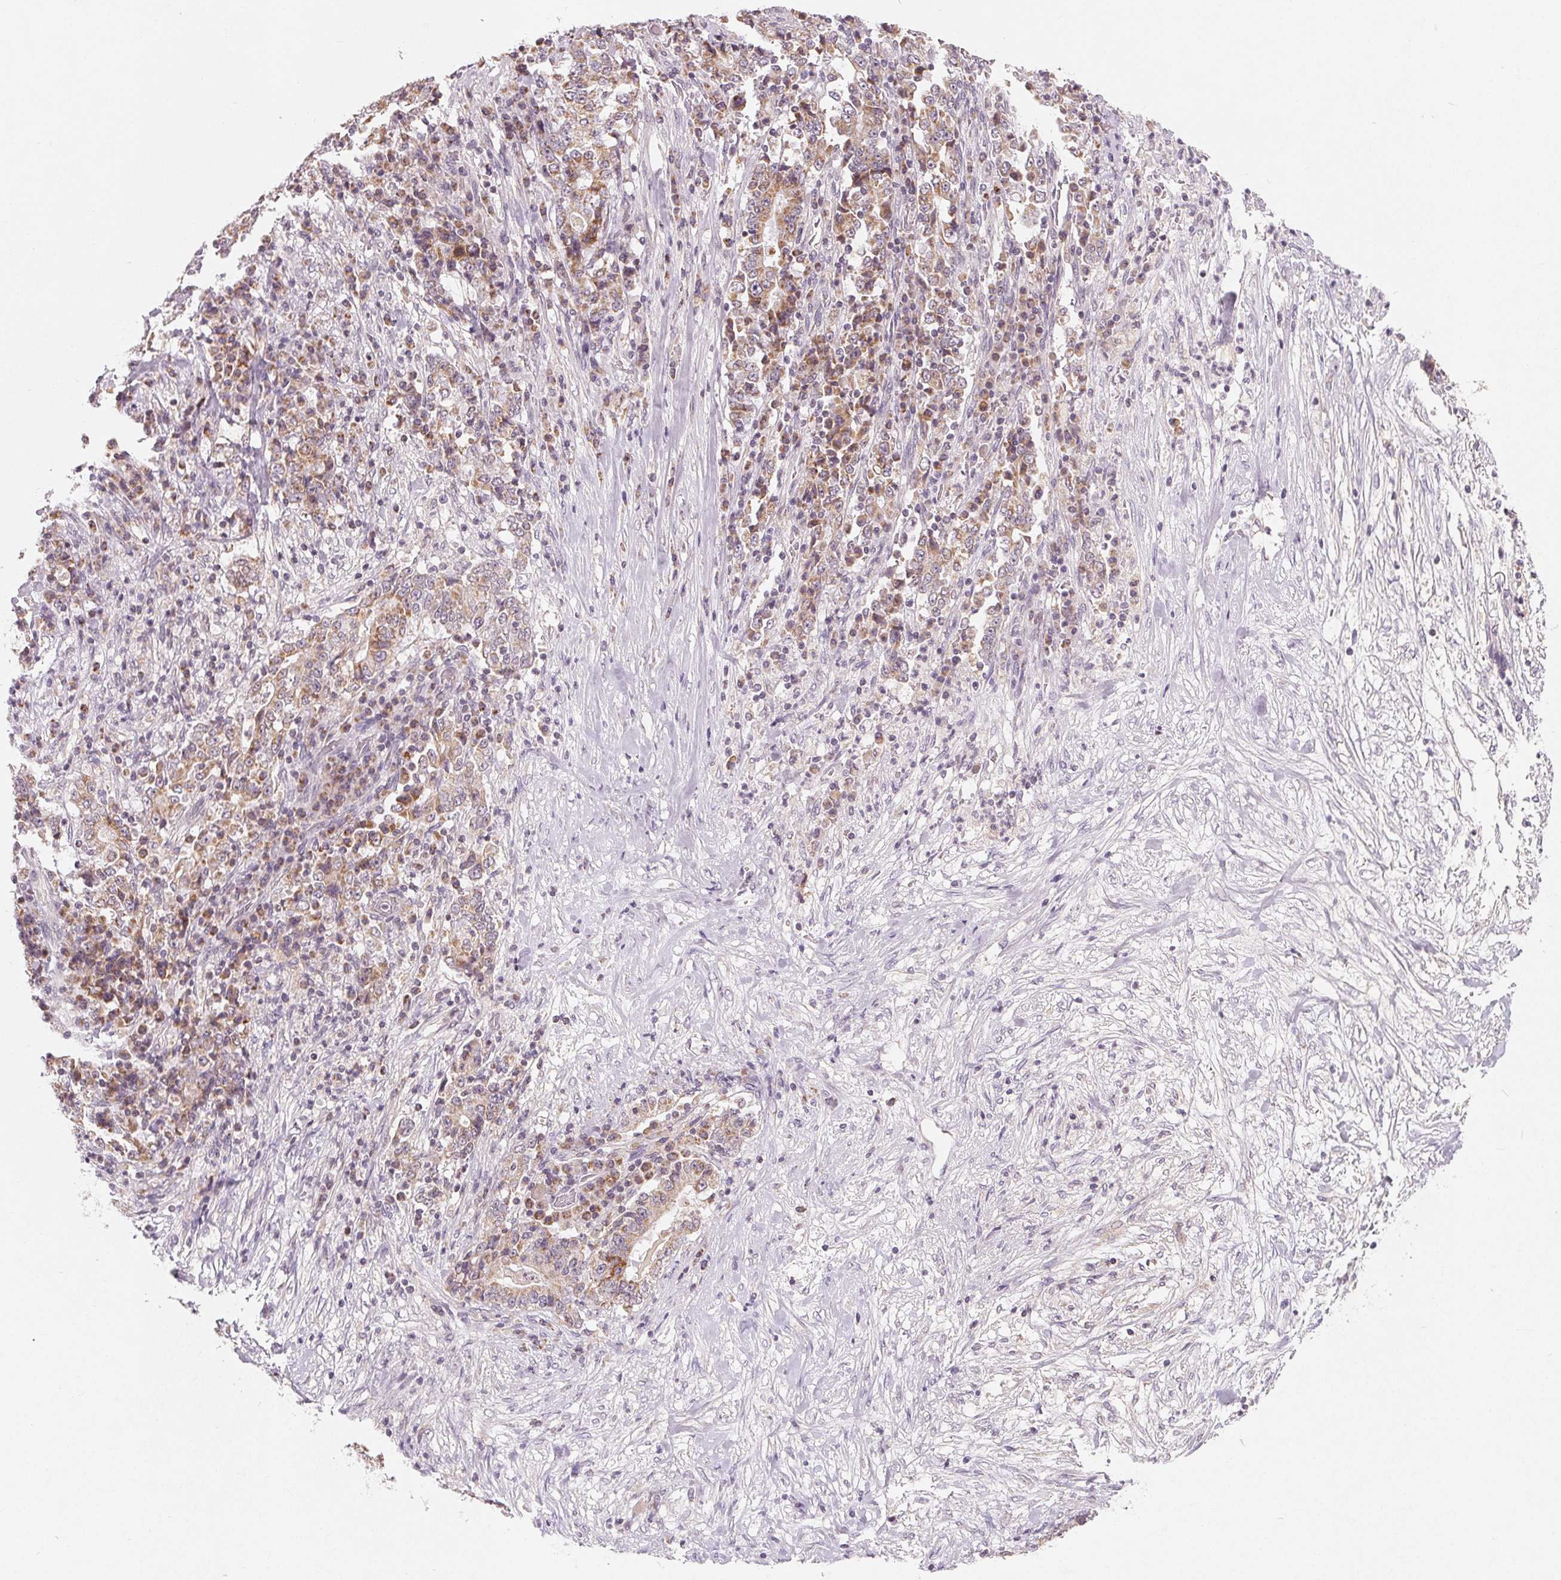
{"staining": {"intensity": "moderate", "quantity": ">75%", "location": "cytoplasmic/membranous"}, "tissue": "stomach cancer", "cell_type": "Tumor cells", "image_type": "cancer", "snomed": [{"axis": "morphology", "description": "Normal tissue, NOS"}, {"axis": "morphology", "description": "Adenocarcinoma, NOS"}, {"axis": "topography", "description": "Stomach, upper"}, {"axis": "topography", "description": "Stomach"}], "caption": "Stomach cancer stained for a protein exhibits moderate cytoplasmic/membranous positivity in tumor cells. The staining was performed using DAB, with brown indicating positive protein expression. Nuclei are stained blue with hematoxylin.", "gene": "GHITM", "patient": {"sex": "male", "age": 59}}